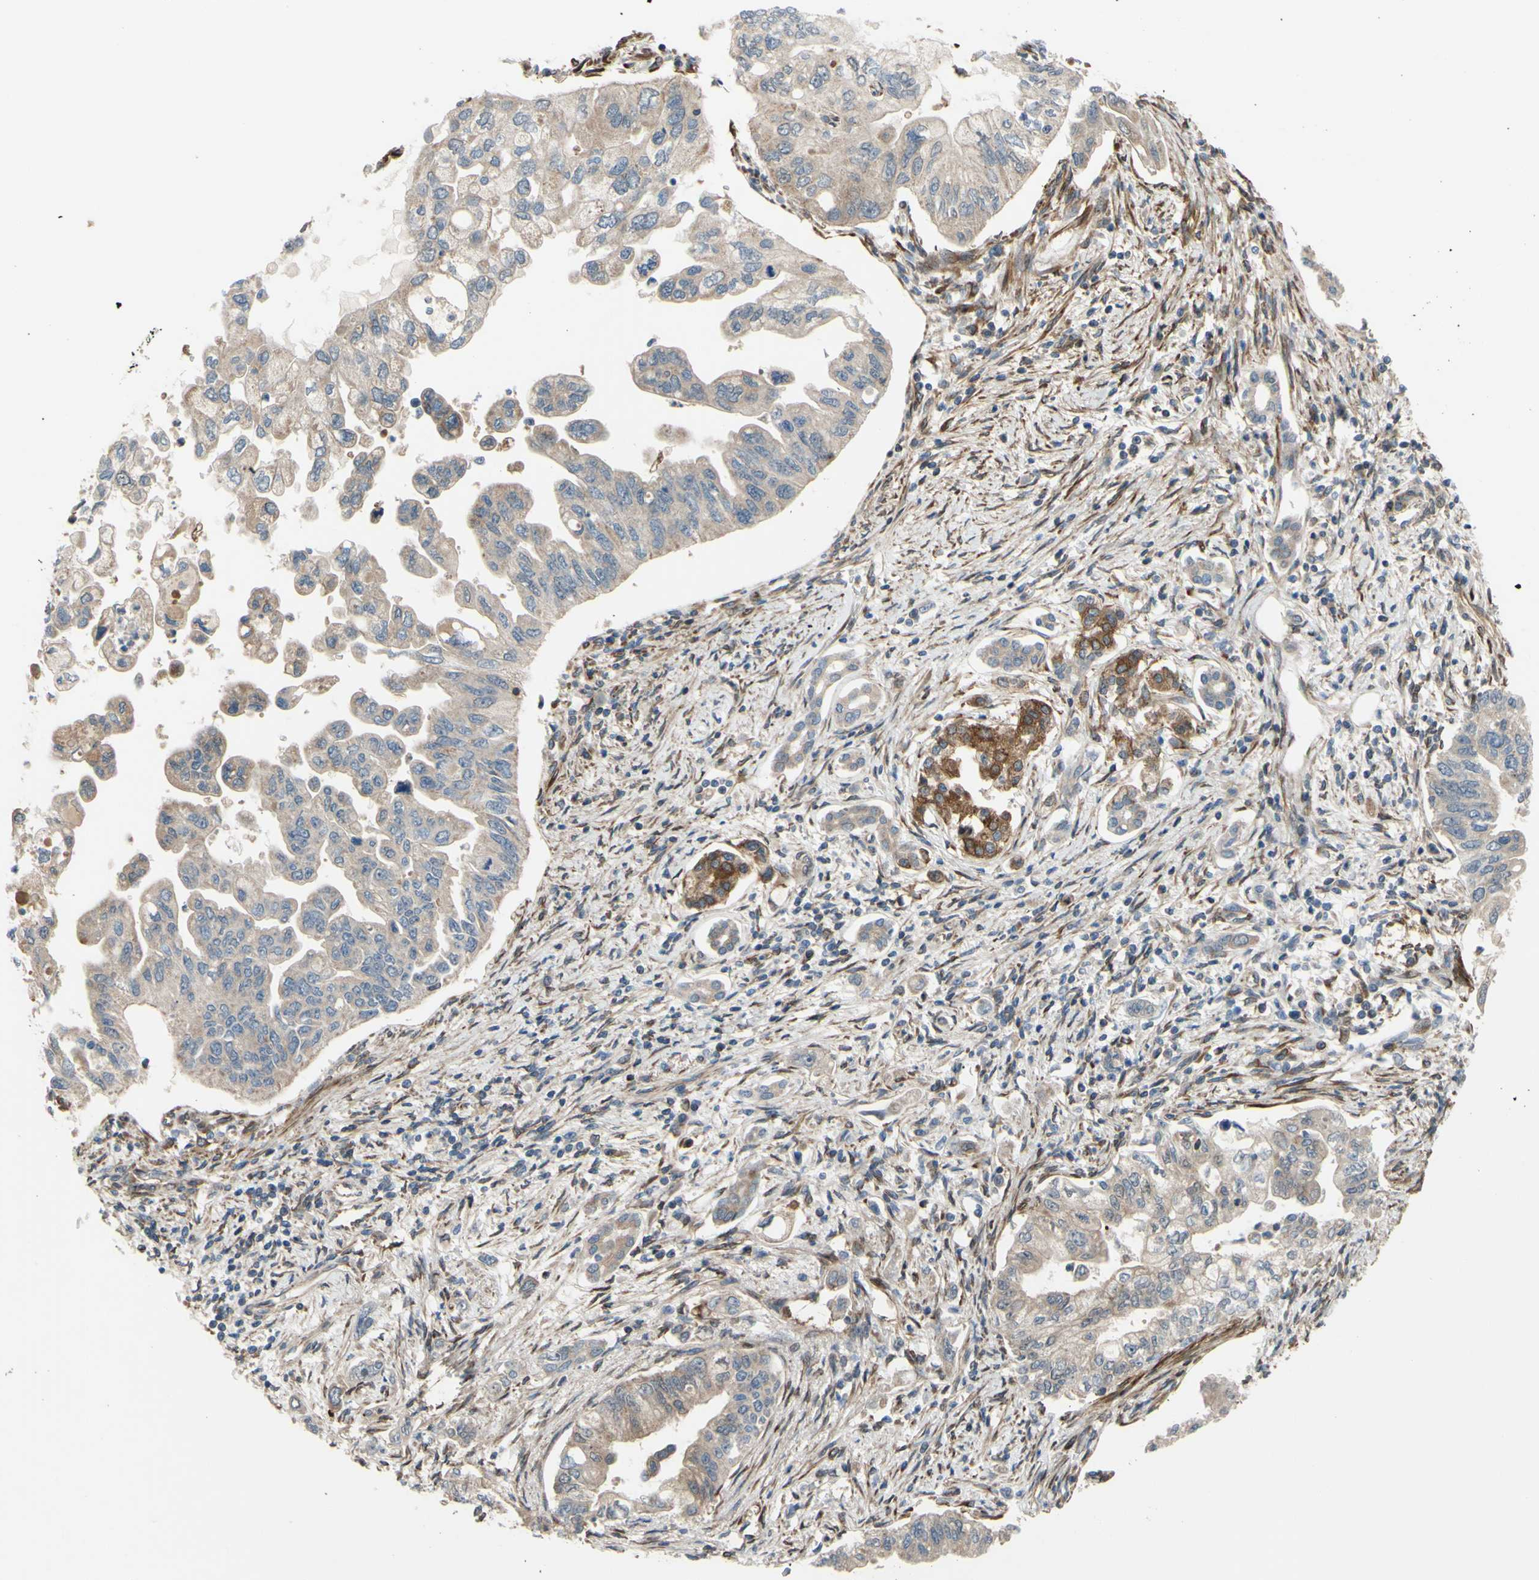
{"staining": {"intensity": "weak", "quantity": ">75%", "location": "cytoplasmic/membranous"}, "tissue": "pancreatic cancer", "cell_type": "Tumor cells", "image_type": "cancer", "snomed": [{"axis": "morphology", "description": "Normal tissue, NOS"}, {"axis": "topography", "description": "Pancreas"}], "caption": "Immunohistochemistry (IHC) photomicrograph of pancreatic cancer stained for a protein (brown), which displays low levels of weak cytoplasmic/membranous staining in about >75% of tumor cells.", "gene": "PRAF2", "patient": {"sex": "male", "age": 42}}